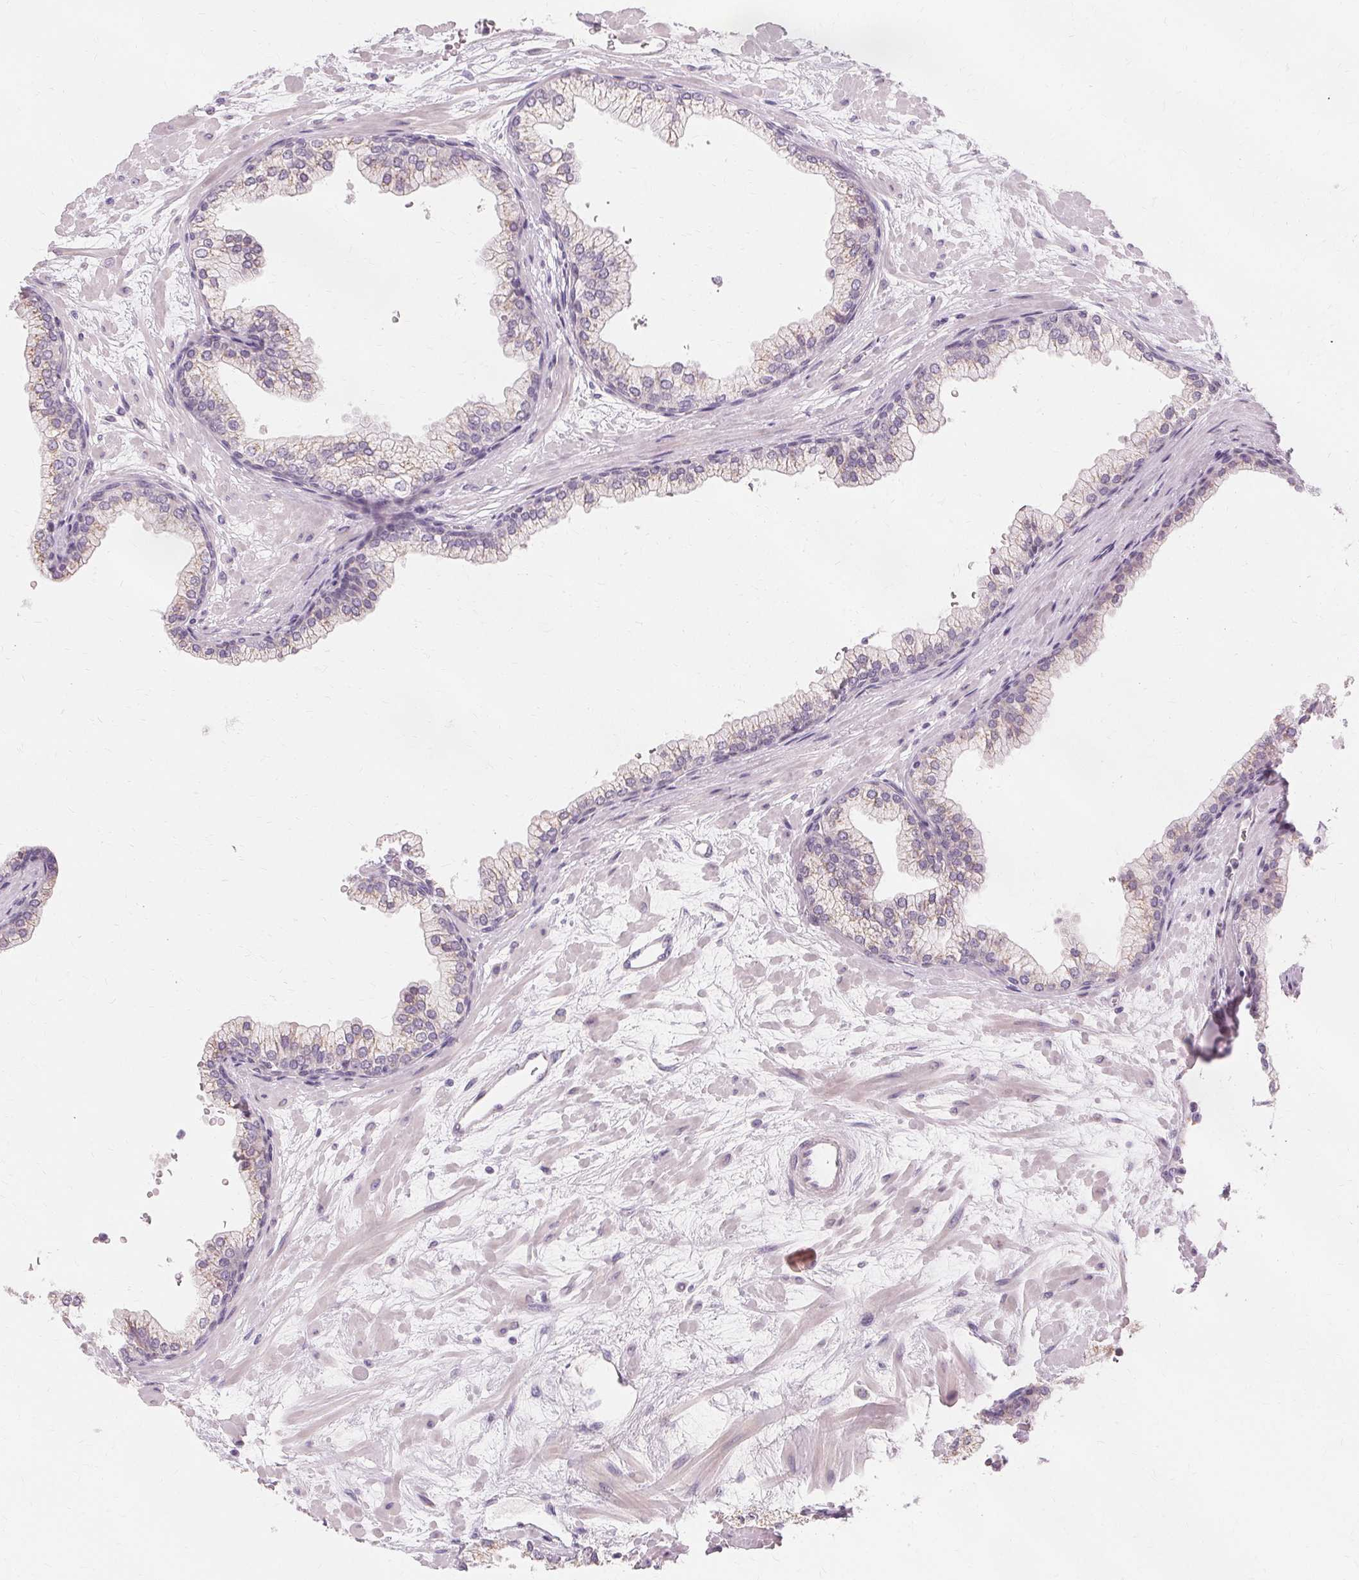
{"staining": {"intensity": "negative", "quantity": "none", "location": "none"}, "tissue": "prostate", "cell_type": "Glandular cells", "image_type": "normal", "snomed": [{"axis": "morphology", "description": "Normal tissue, NOS"}, {"axis": "topography", "description": "Prostate"}, {"axis": "topography", "description": "Peripheral nerve tissue"}], "caption": "Protein analysis of unremarkable prostate exhibits no significant positivity in glandular cells. (DAB IHC with hematoxylin counter stain).", "gene": "FCRL3", "patient": {"sex": "male", "age": 61}}